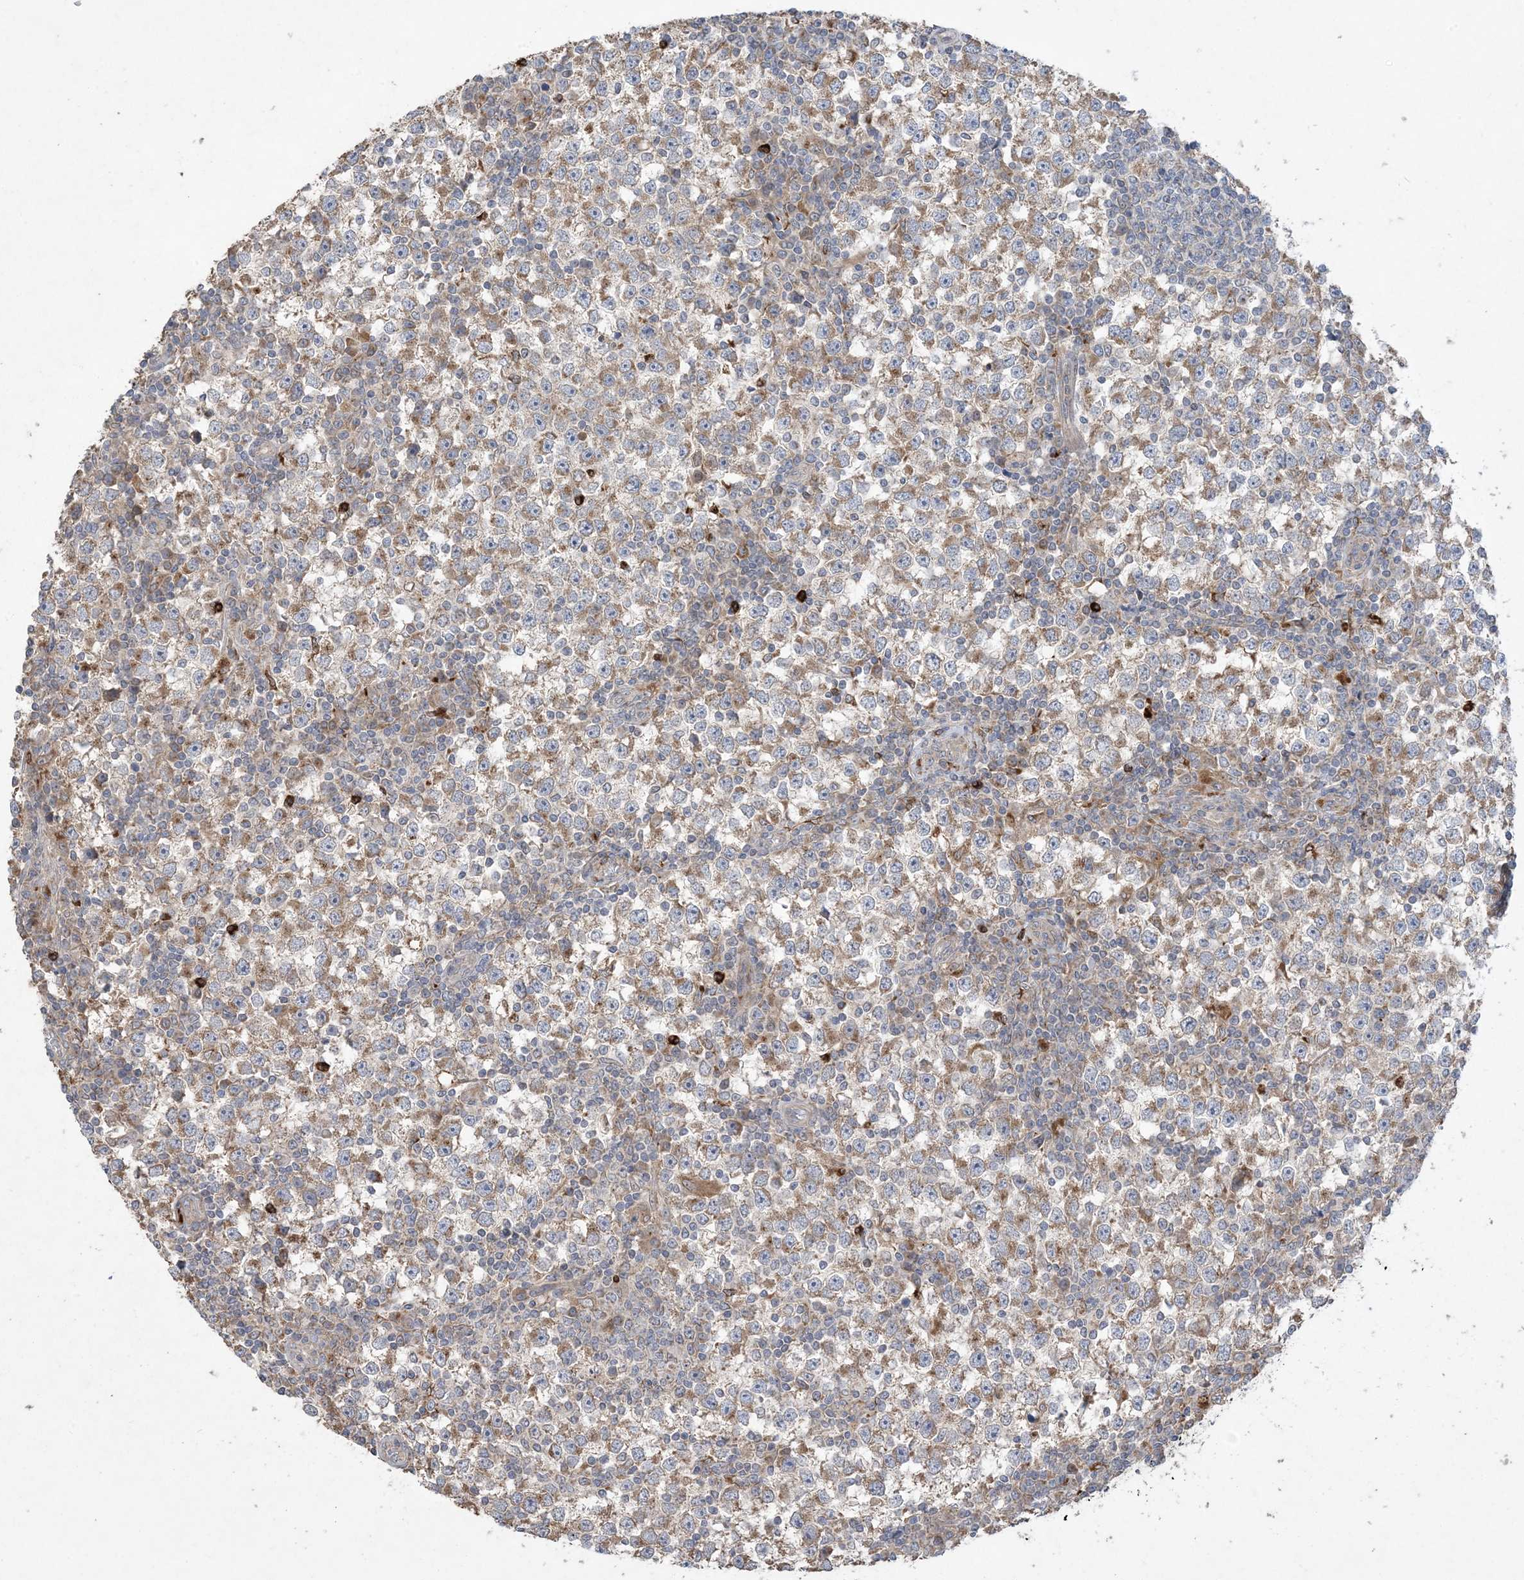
{"staining": {"intensity": "moderate", "quantity": ">75%", "location": "cytoplasmic/membranous"}, "tissue": "testis cancer", "cell_type": "Tumor cells", "image_type": "cancer", "snomed": [{"axis": "morphology", "description": "Seminoma, NOS"}, {"axis": "topography", "description": "Testis"}], "caption": "Testis cancer (seminoma) stained with immunohistochemistry (IHC) shows moderate cytoplasmic/membranous positivity in approximately >75% of tumor cells.", "gene": "MASP2", "patient": {"sex": "male", "age": 65}}